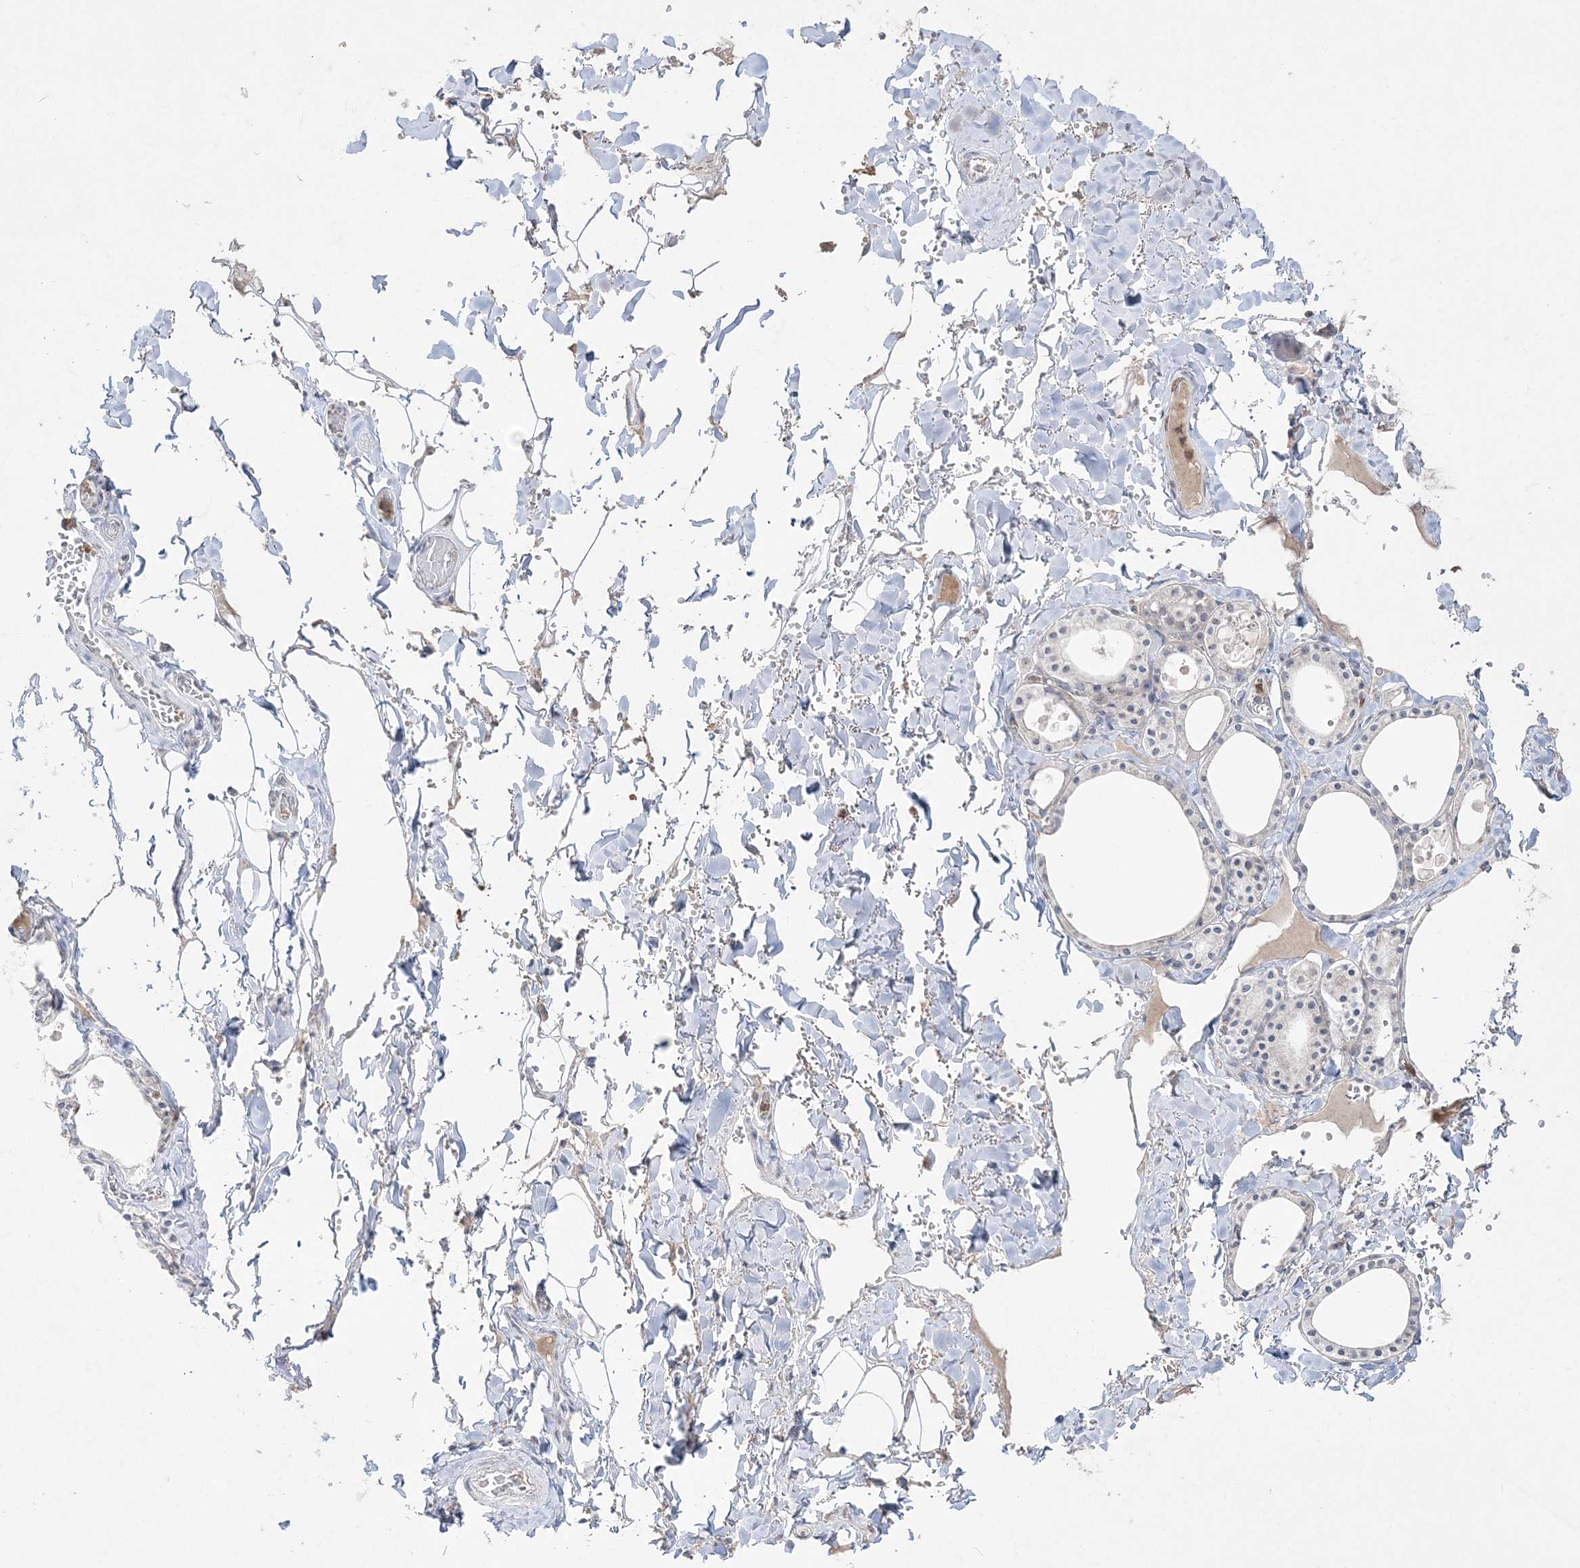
{"staining": {"intensity": "negative", "quantity": "none", "location": "none"}, "tissue": "thyroid gland", "cell_type": "Glandular cells", "image_type": "normal", "snomed": [{"axis": "morphology", "description": "Normal tissue, NOS"}, {"axis": "topography", "description": "Thyroid gland"}], "caption": "The image shows no significant positivity in glandular cells of thyroid gland.", "gene": "NOP16", "patient": {"sex": "male", "age": 56}}